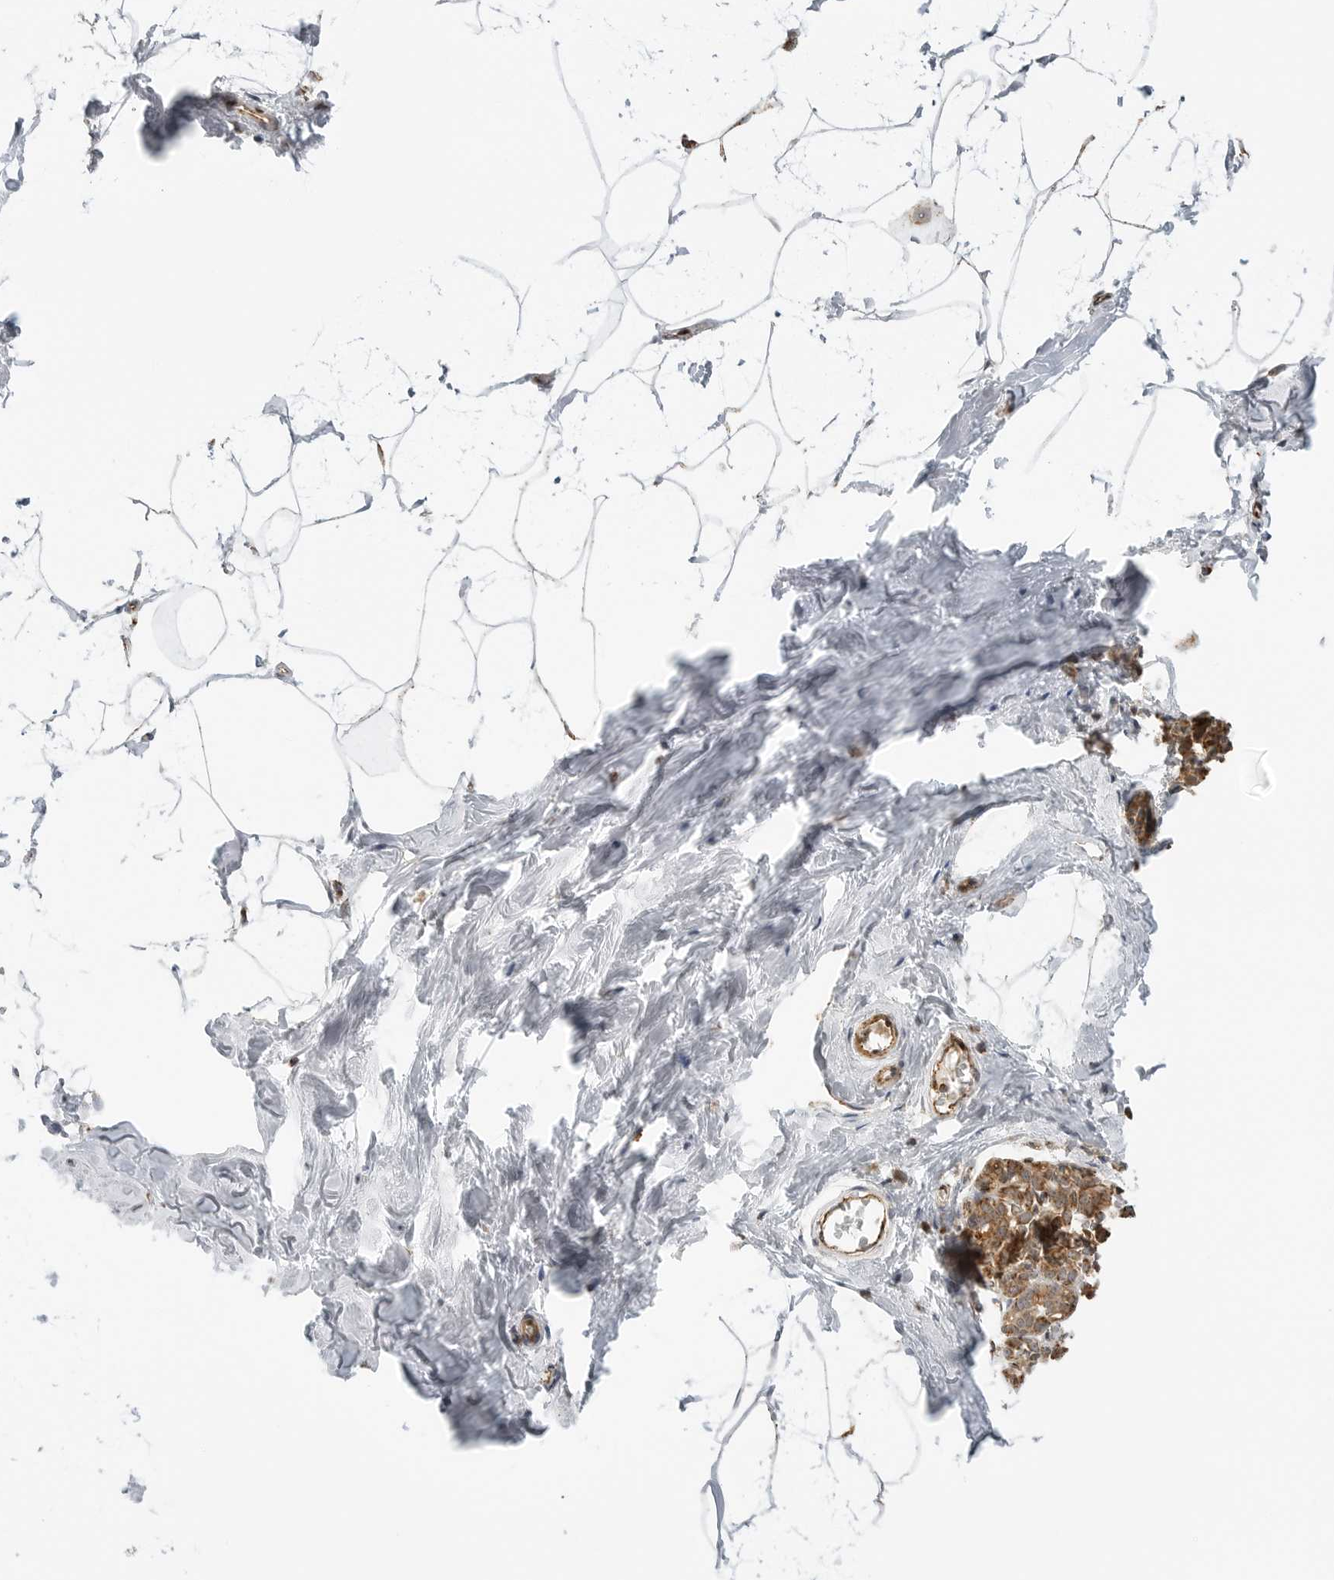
{"staining": {"intensity": "negative", "quantity": "none", "location": "none"}, "tissue": "breast", "cell_type": "Adipocytes", "image_type": "normal", "snomed": [{"axis": "morphology", "description": "Normal tissue, NOS"}, {"axis": "morphology", "description": "Lobular carcinoma"}, {"axis": "topography", "description": "Breast"}], "caption": "High magnification brightfield microscopy of normal breast stained with DAB (brown) and counterstained with hematoxylin (blue): adipocytes show no significant positivity.", "gene": "PEX2", "patient": {"sex": "female", "age": 62}}